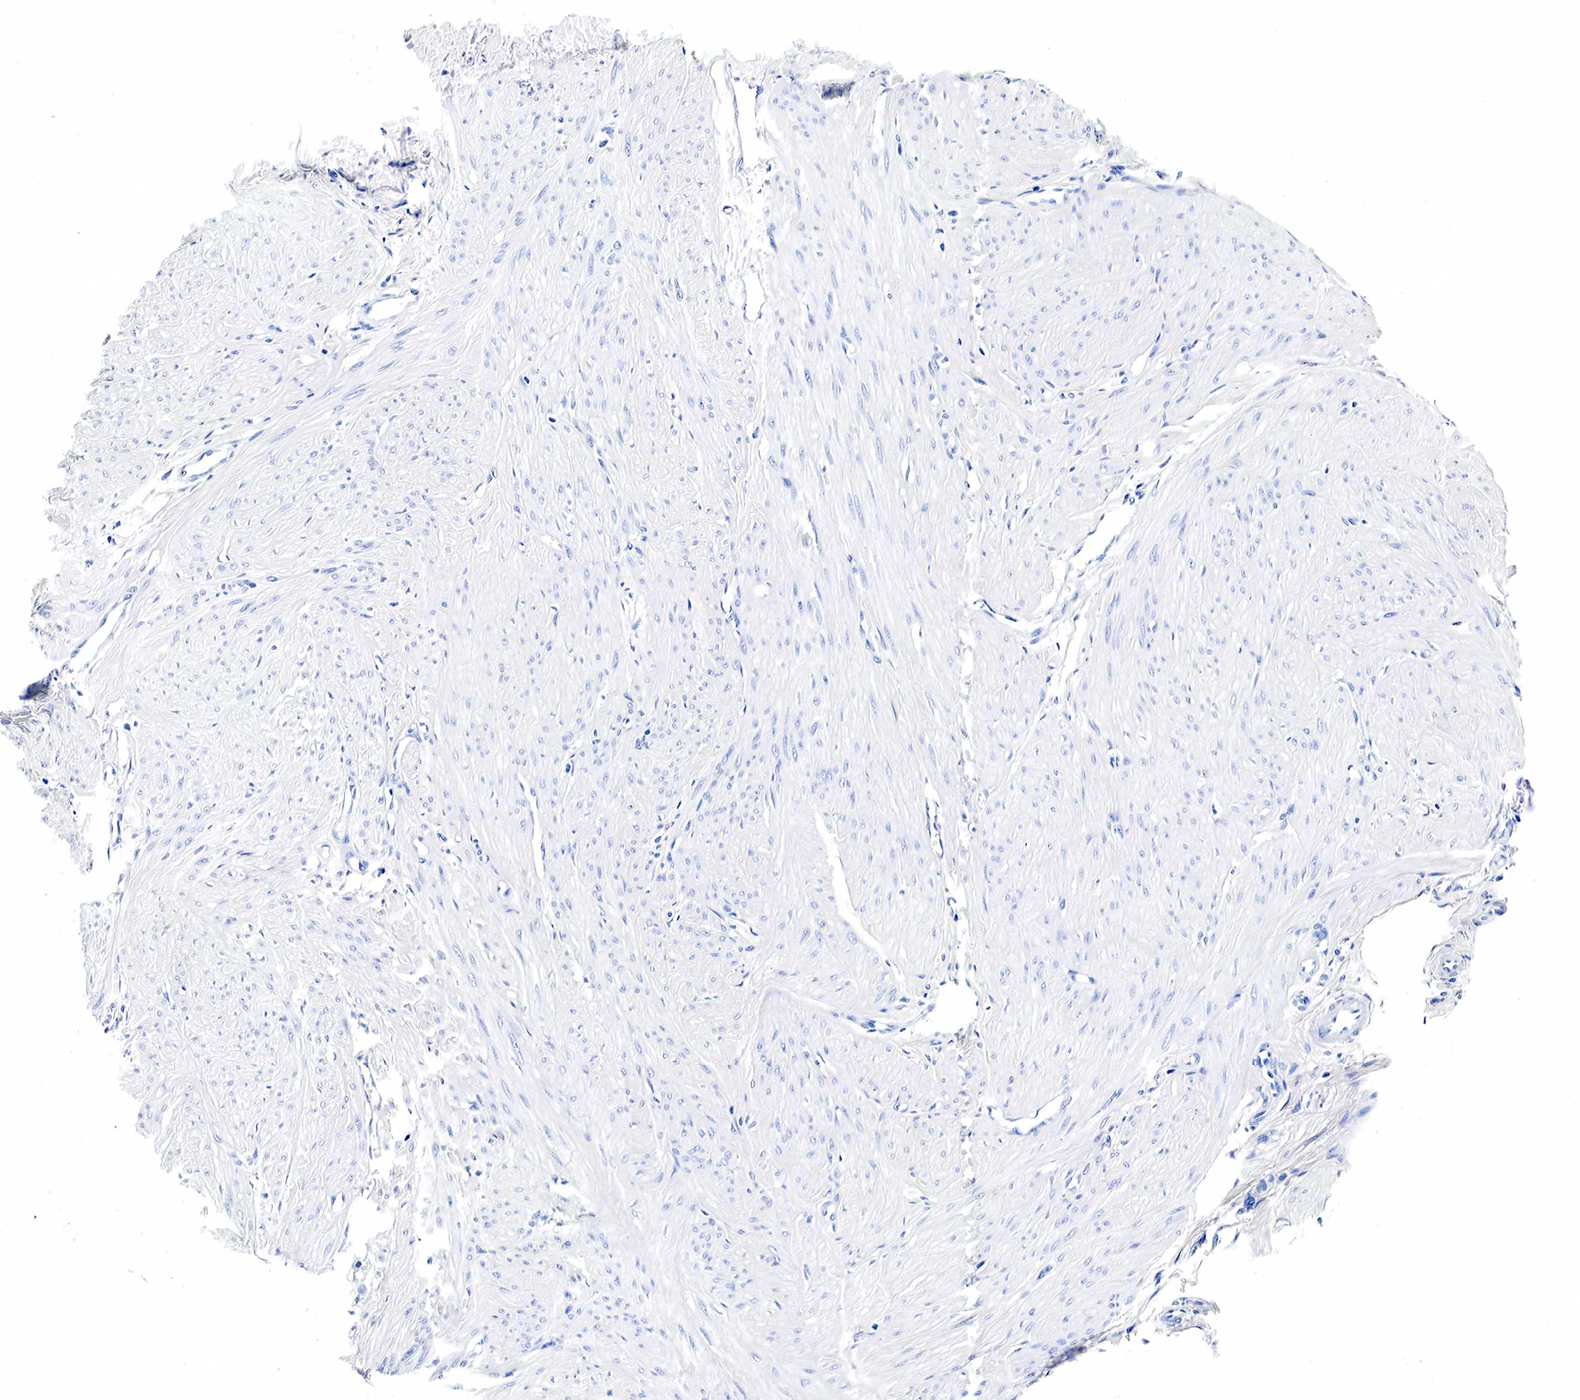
{"staining": {"intensity": "negative", "quantity": "none", "location": "none"}, "tissue": "smooth muscle", "cell_type": "Smooth muscle cells", "image_type": "normal", "snomed": [{"axis": "morphology", "description": "Normal tissue, NOS"}, {"axis": "topography", "description": "Uterus"}], "caption": "Immunohistochemistry (IHC) image of normal smooth muscle: smooth muscle stained with DAB (3,3'-diaminobenzidine) displays no significant protein staining in smooth muscle cells.", "gene": "GCG", "patient": {"sex": "female", "age": 45}}